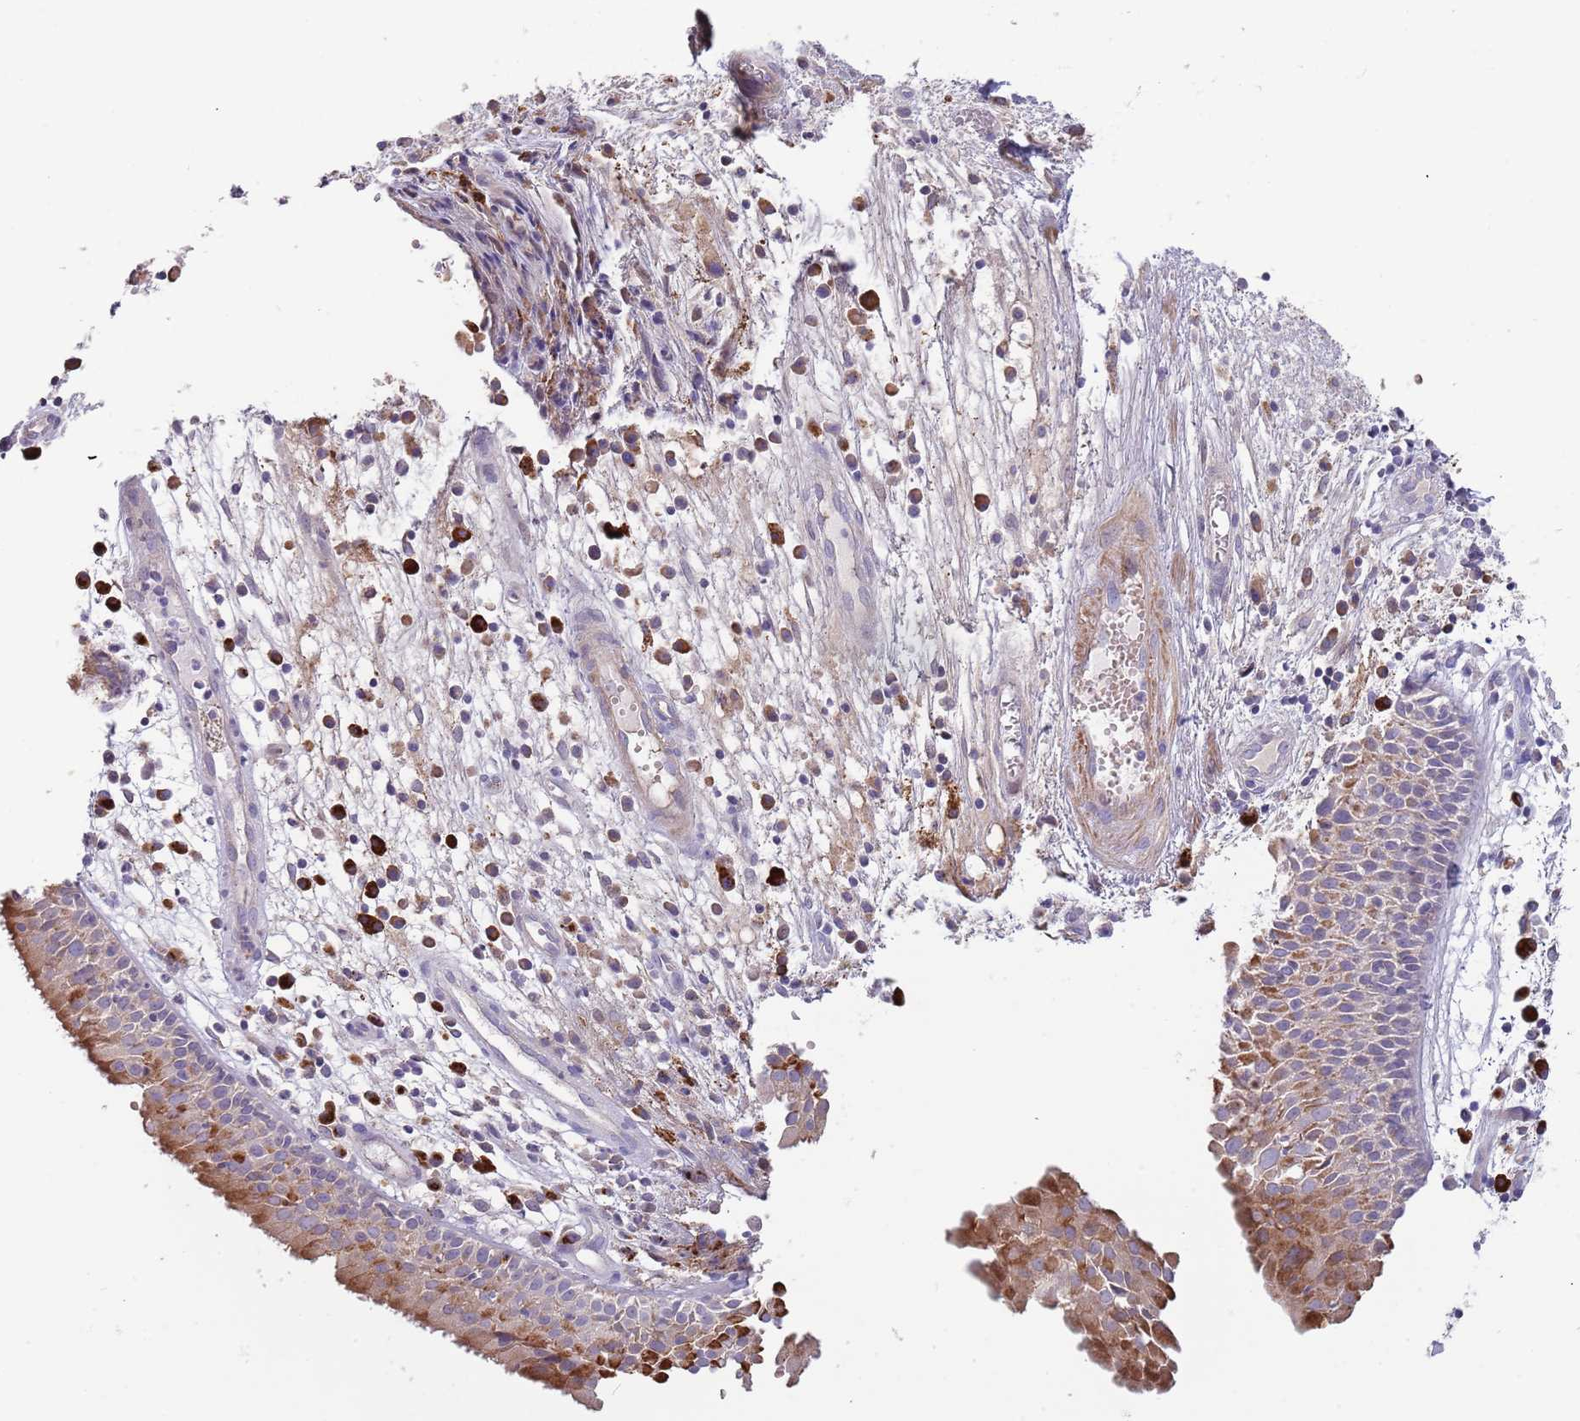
{"staining": {"intensity": "moderate", "quantity": "25%-75%", "location": "cytoplasmic/membranous"}, "tissue": "nasopharynx", "cell_type": "Respiratory epithelial cells", "image_type": "normal", "snomed": [{"axis": "morphology", "description": "Normal tissue, NOS"}, {"axis": "topography", "description": "Nasopharynx"}], "caption": "Normal nasopharynx was stained to show a protein in brown. There is medium levels of moderate cytoplasmic/membranous staining in approximately 25%-75% of respiratory epithelial cells. Using DAB (3,3'-diaminobenzidine) (brown) and hematoxylin (blue) stains, captured at high magnification using brightfield microscopy.", "gene": "SUSD1", "patient": {"sex": "female", "age": 63}}